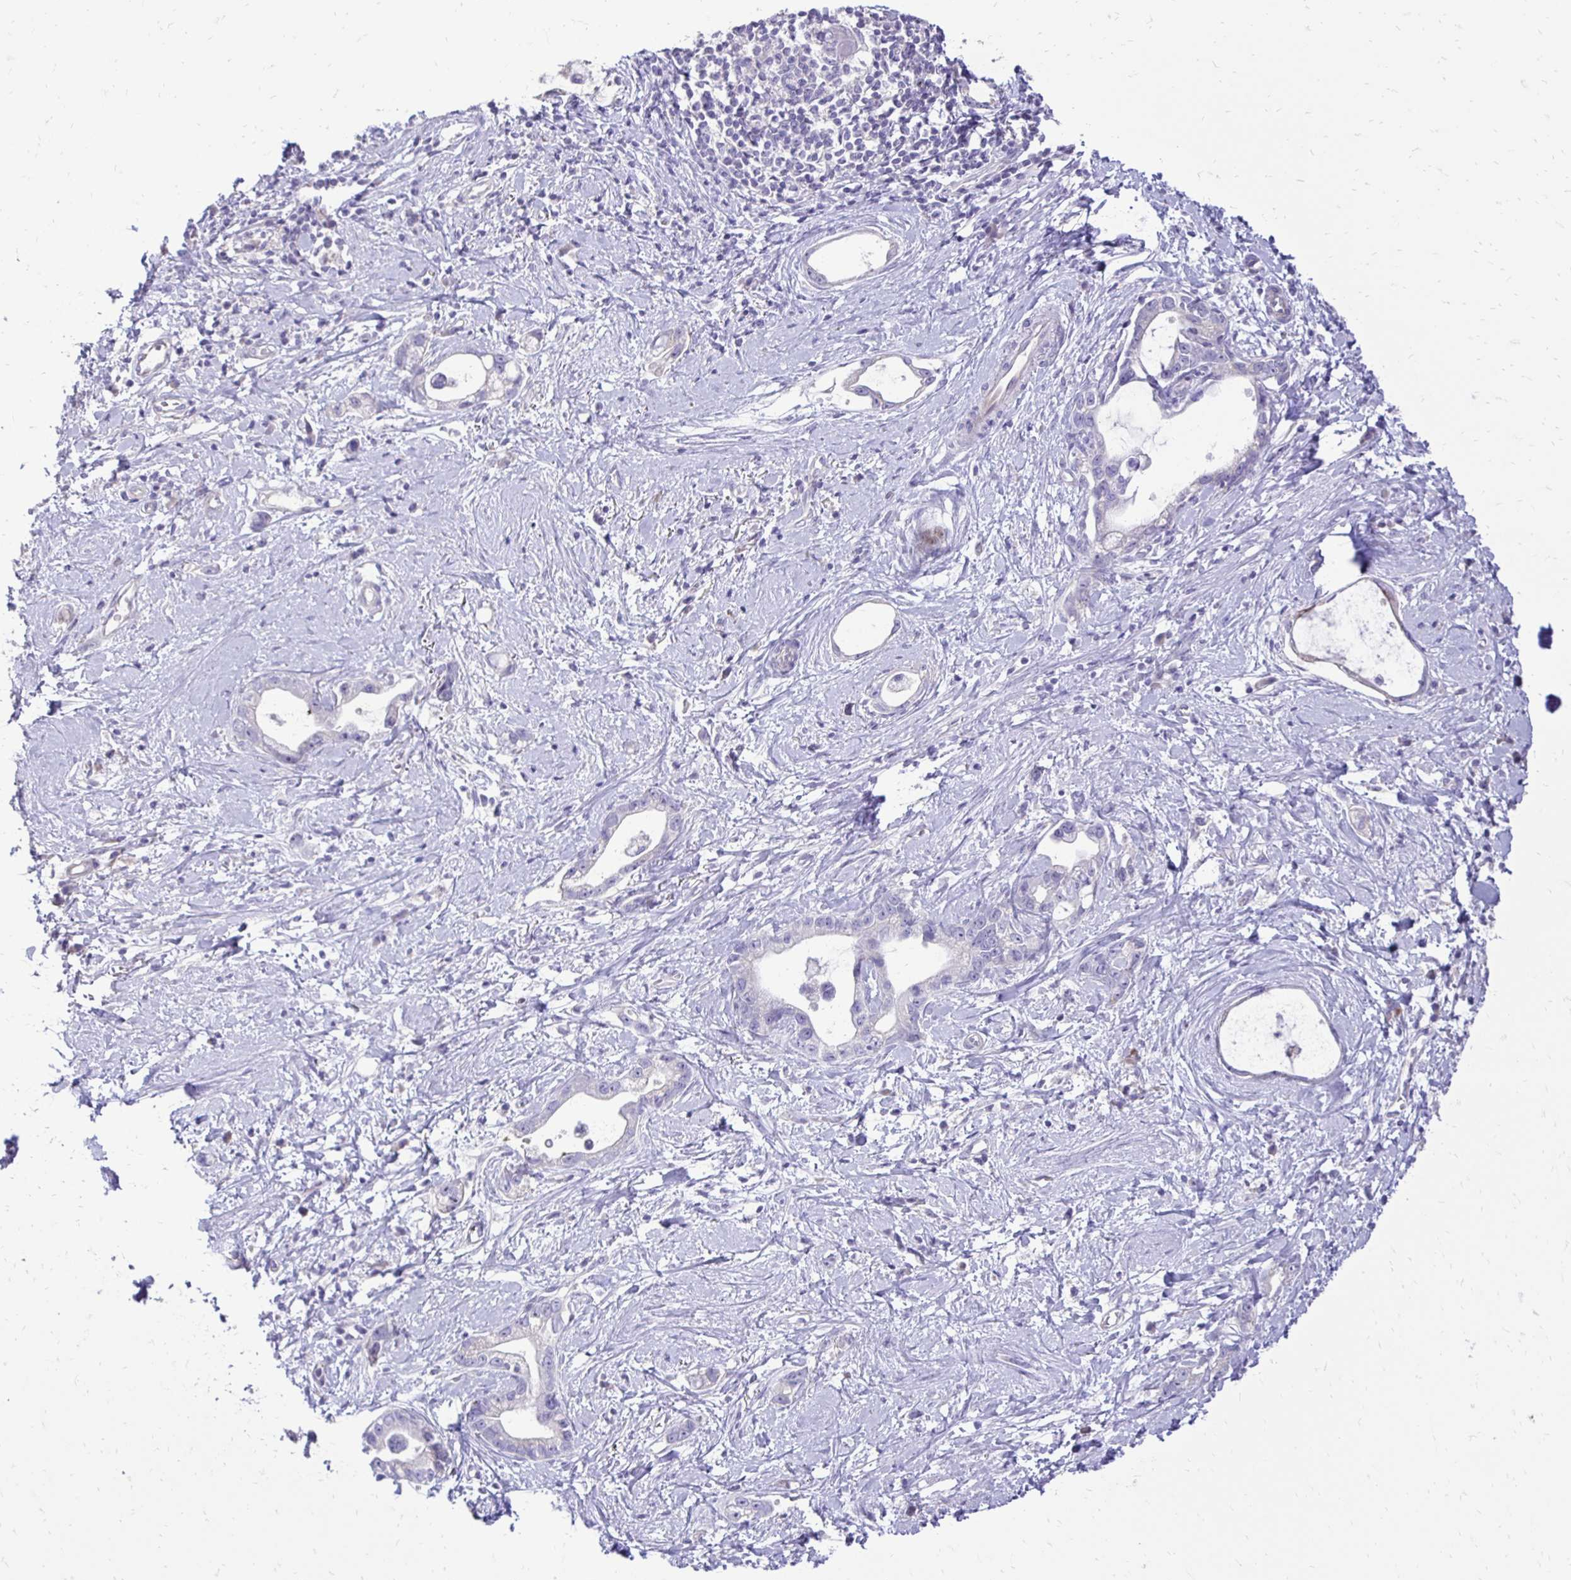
{"staining": {"intensity": "negative", "quantity": "none", "location": "none"}, "tissue": "stomach cancer", "cell_type": "Tumor cells", "image_type": "cancer", "snomed": [{"axis": "morphology", "description": "Adenocarcinoma, NOS"}, {"axis": "topography", "description": "Stomach"}], "caption": "An immunohistochemistry (IHC) photomicrograph of stomach cancer is shown. There is no staining in tumor cells of stomach cancer.", "gene": "GAS2", "patient": {"sex": "male", "age": 55}}